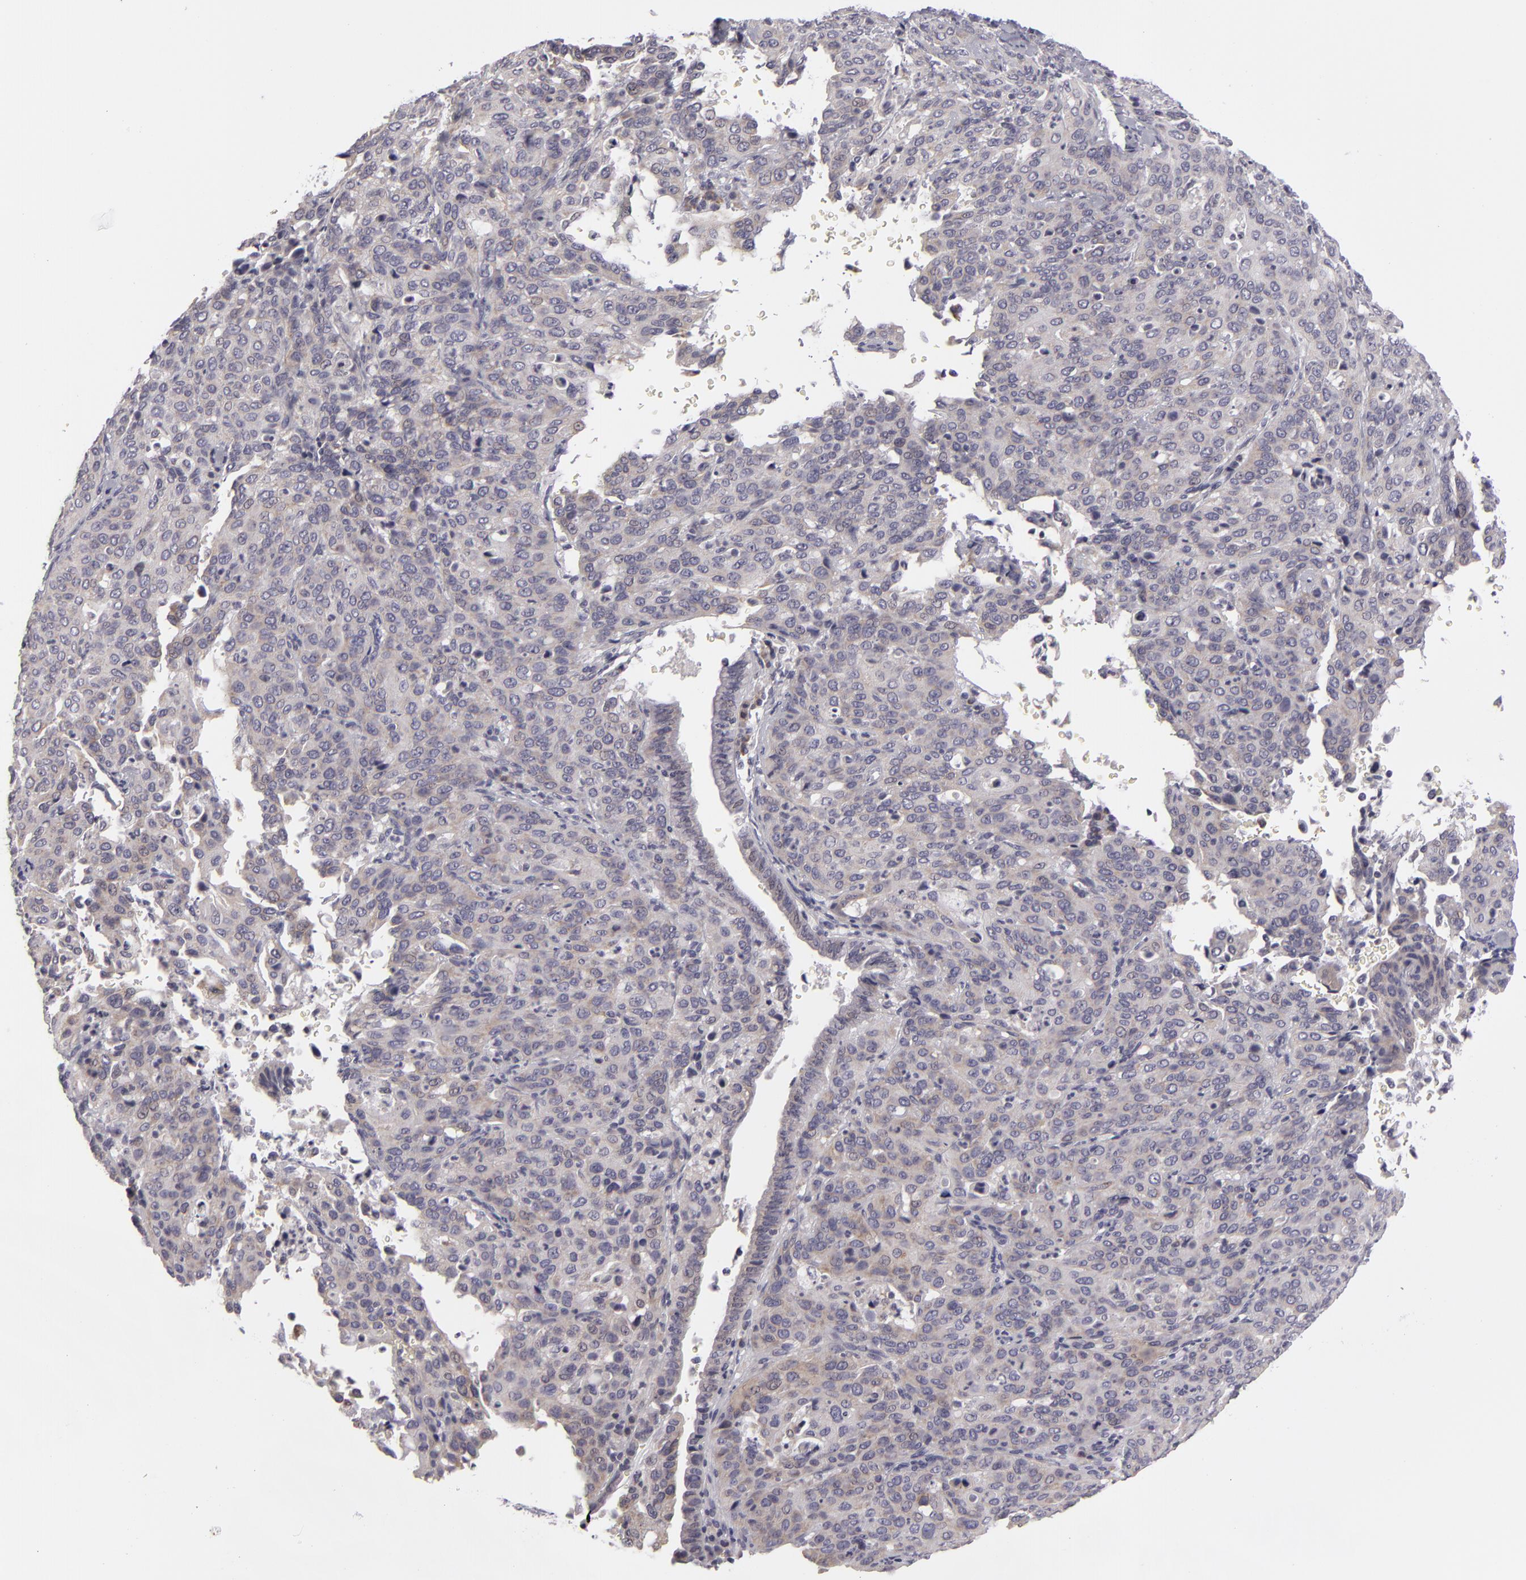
{"staining": {"intensity": "weak", "quantity": "25%-75%", "location": "cytoplasmic/membranous"}, "tissue": "cervical cancer", "cell_type": "Tumor cells", "image_type": "cancer", "snomed": [{"axis": "morphology", "description": "Squamous cell carcinoma, NOS"}, {"axis": "topography", "description": "Cervix"}], "caption": "Immunohistochemistry (IHC) photomicrograph of neoplastic tissue: human cervical cancer stained using immunohistochemistry demonstrates low levels of weak protein expression localized specifically in the cytoplasmic/membranous of tumor cells, appearing as a cytoplasmic/membranous brown color.", "gene": "ATP2B3", "patient": {"sex": "female", "age": 41}}